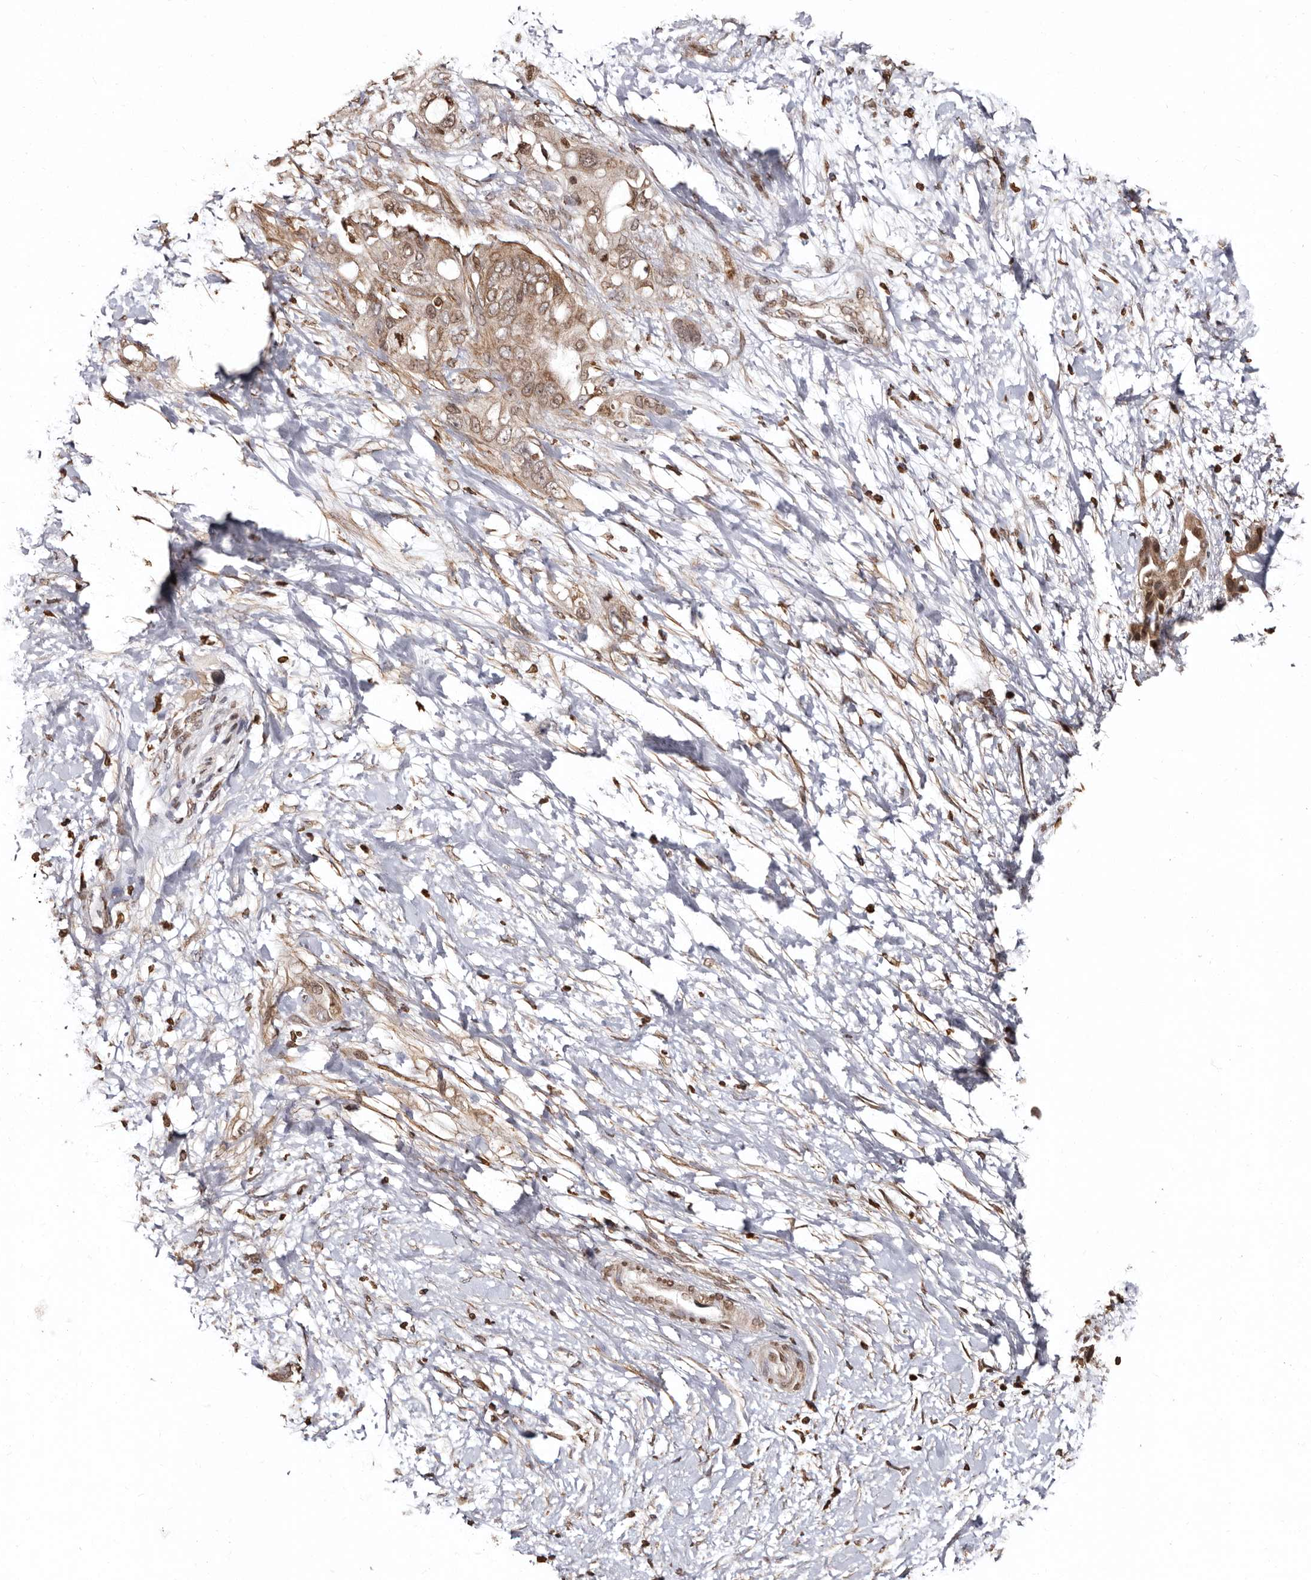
{"staining": {"intensity": "moderate", "quantity": ">75%", "location": "cytoplasmic/membranous"}, "tissue": "pancreatic cancer", "cell_type": "Tumor cells", "image_type": "cancer", "snomed": [{"axis": "morphology", "description": "Adenocarcinoma, NOS"}, {"axis": "topography", "description": "Pancreas"}], "caption": "IHC micrograph of neoplastic tissue: pancreatic cancer (adenocarcinoma) stained using immunohistochemistry (IHC) exhibits medium levels of moderate protein expression localized specifically in the cytoplasmic/membranous of tumor cells, appearing as a cytoplasmic/membranous brown color.", "gene": "CCDC190", "patient": {"sex": "female", "age": 56}}